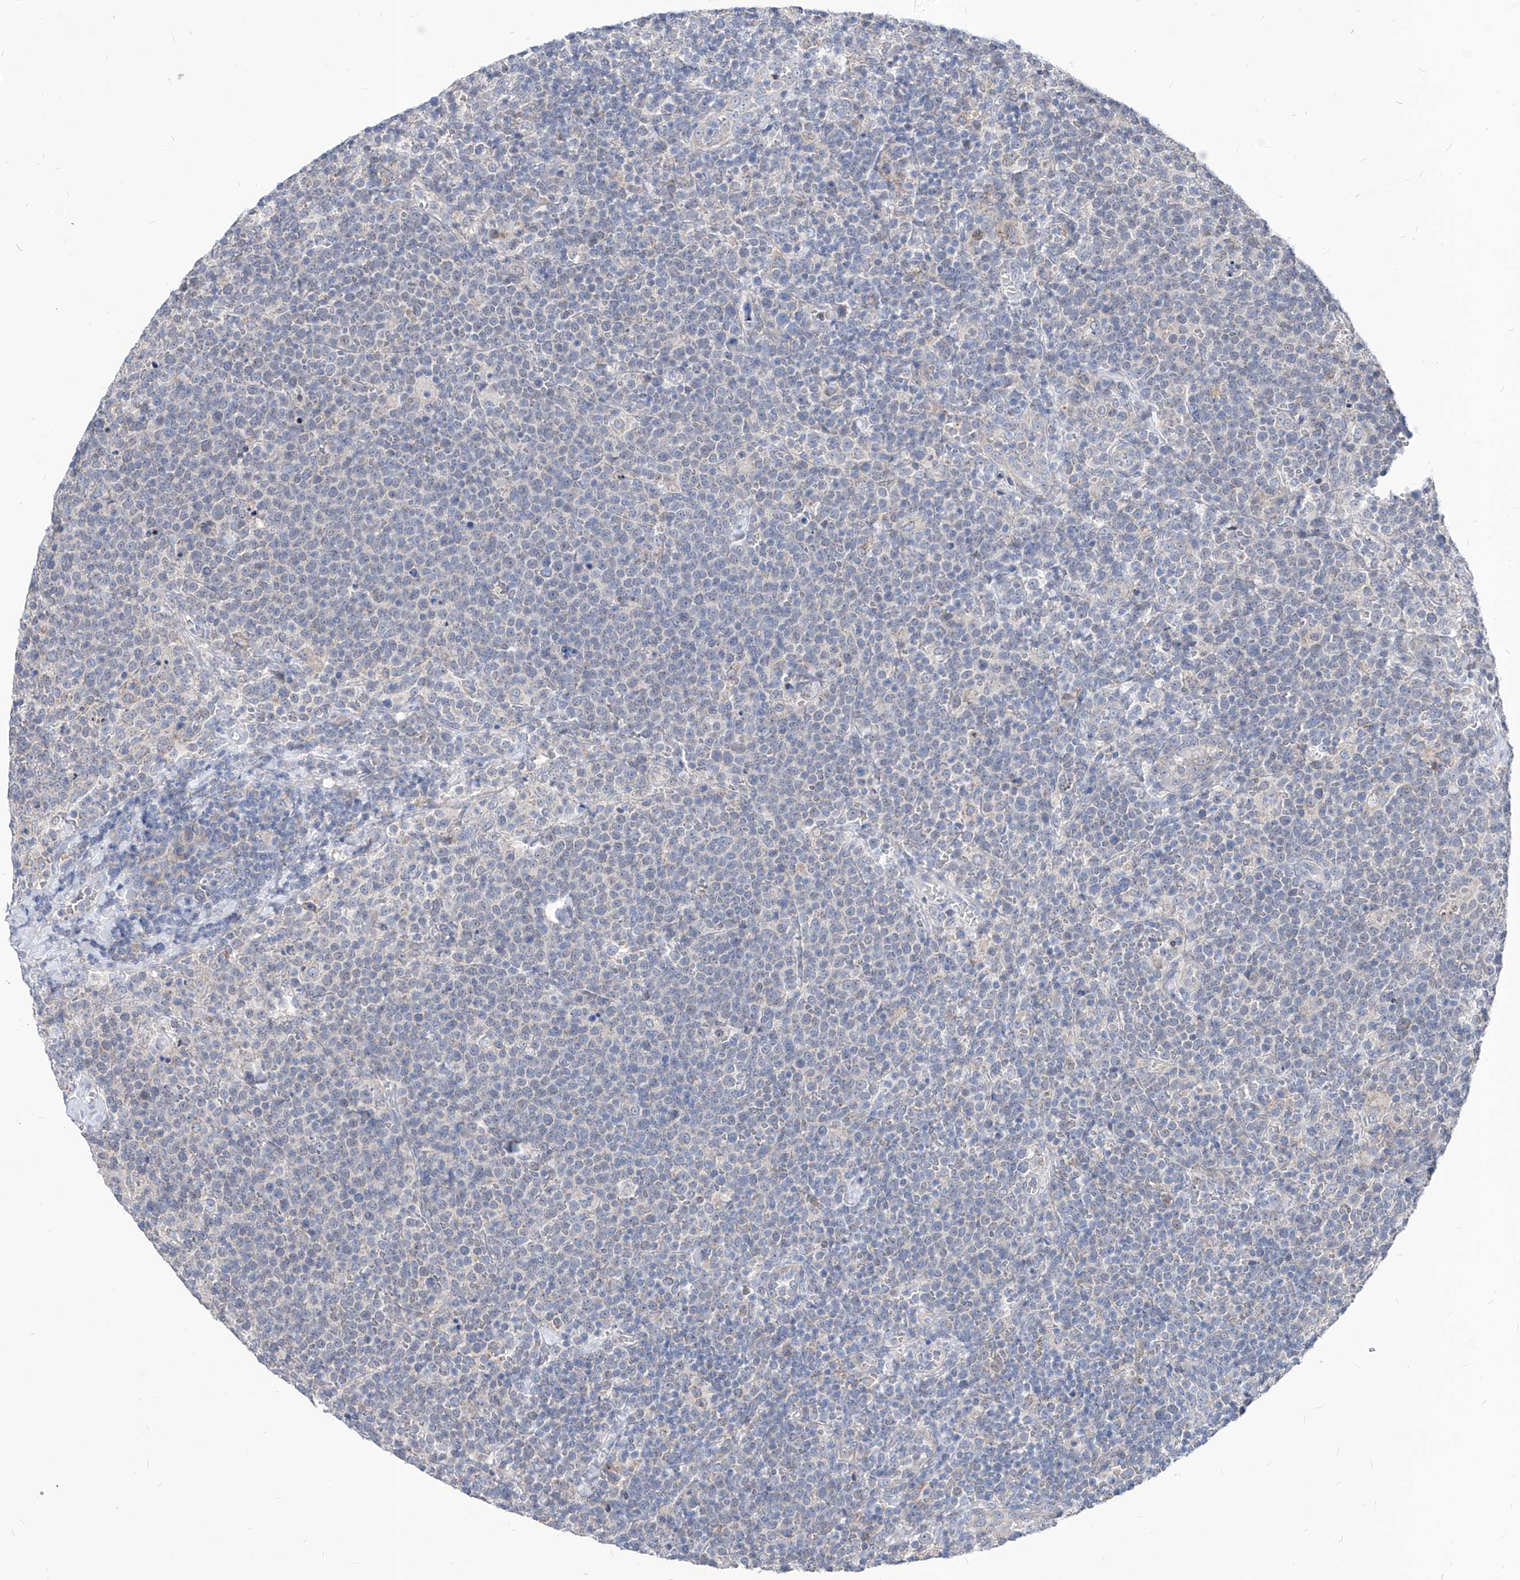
{"staining": {"intensity": "negative", "quantity": "none", "location": "none"}, "tissue": "lymphoma", "cell_type": "Tumor cells", "image_type": "cancer", "snomed": [{"axis": "morphology", "description": "Malignant lymphoma, non-Hodgkin's type, High grade"}, {"axis": "topography", "description": "Lymph node"}], "caption": "The image exhibits no staining of tumor cells in malignant lymphoma, non-Hodgkin's type (high-grade).", "gene": "AGPS", "patient": {"sex": "male", "age": 61}}